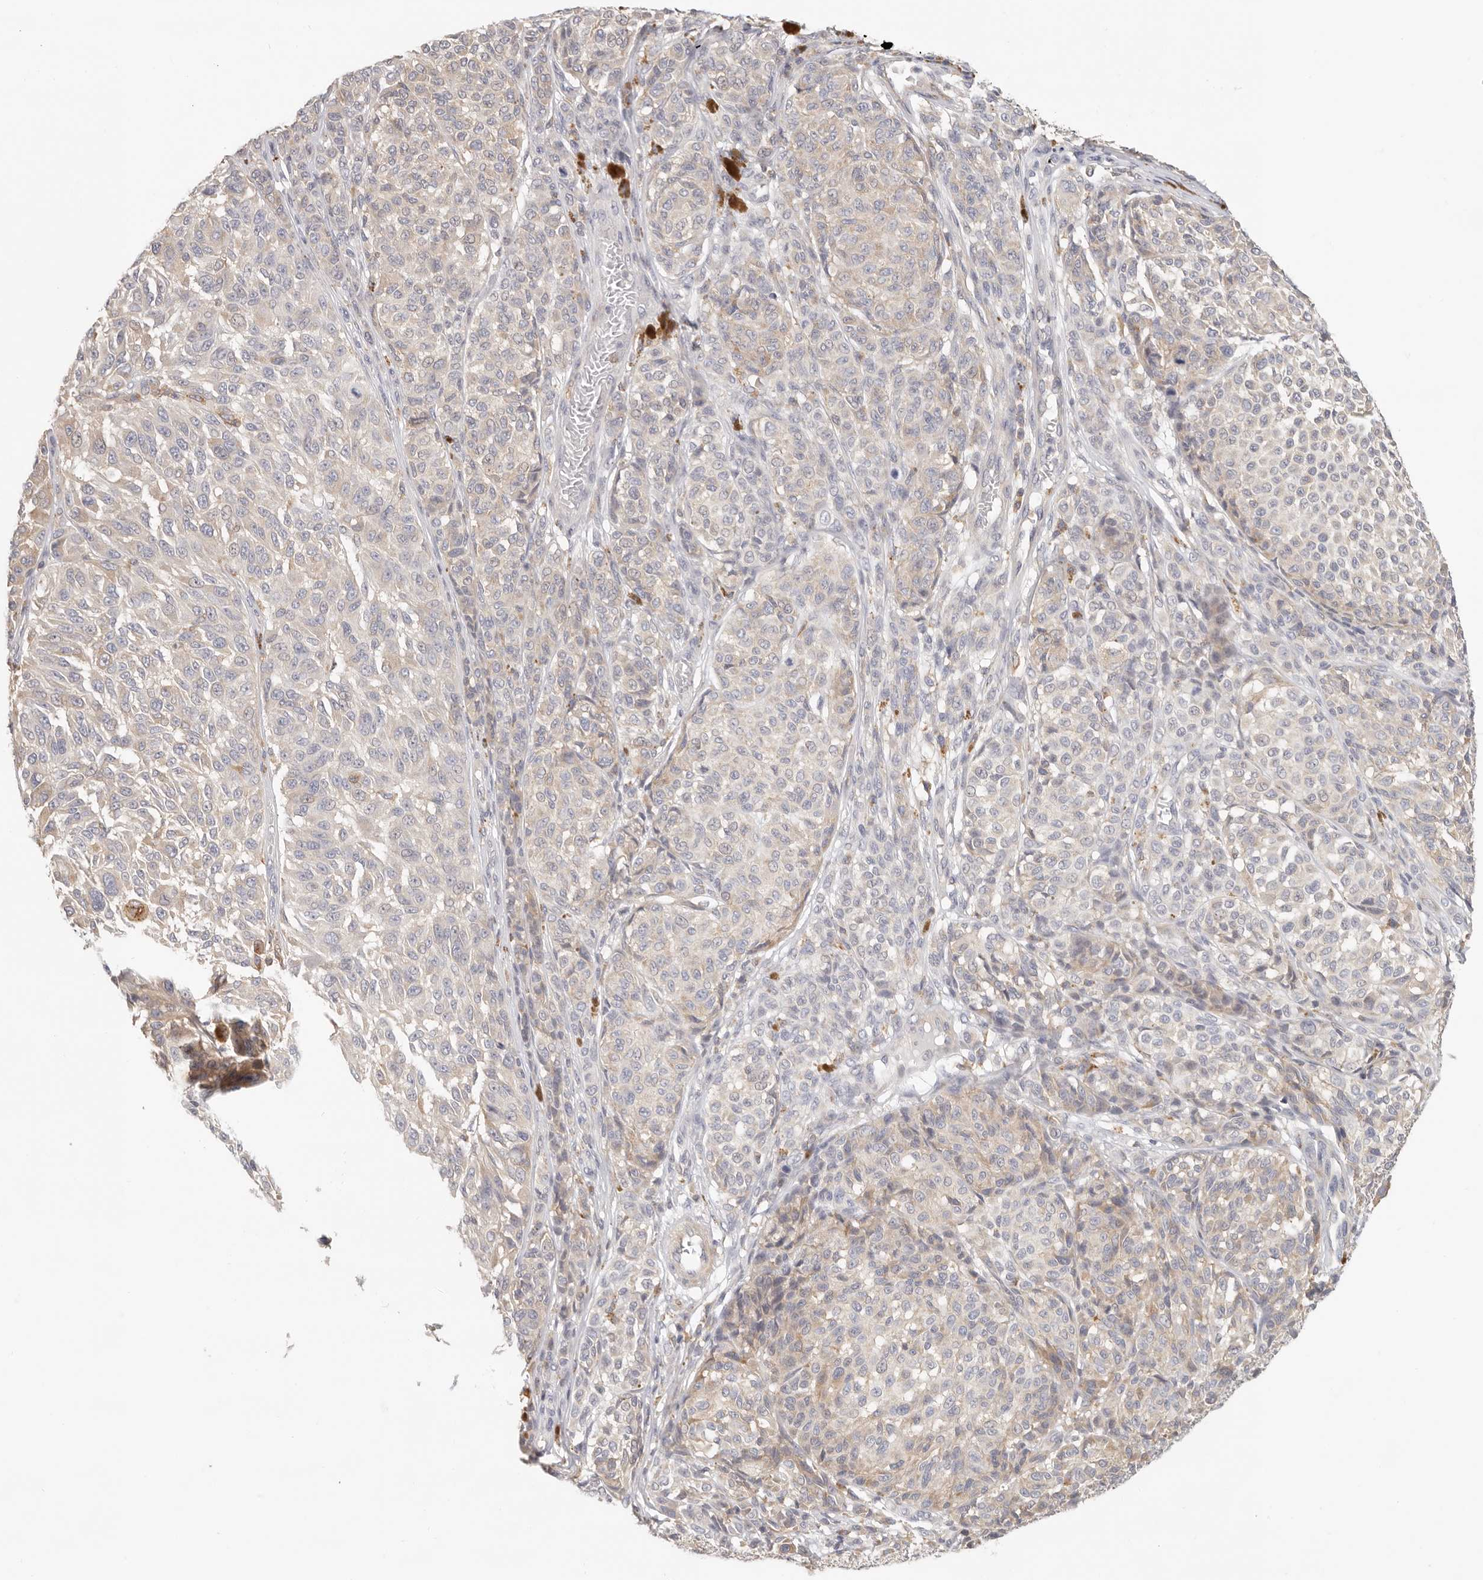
{"staining": {"intensity": "negative", "quantity": "none", "location": "none"}, "tissue": "melanoma", "cell_type": "Tumor cells", "image_type": "cancer", "snomed": [{"axis": "morphology", "description": "Malignant melanoma, NOS"}, {"axis": "topography", "description": "Skin"}], "caption": "This is an IHC image of human malignant melanoma. There is no expression in tumor cells.", "gene": "ANXA9", "patient": {"sex": "male", "age": 83}}